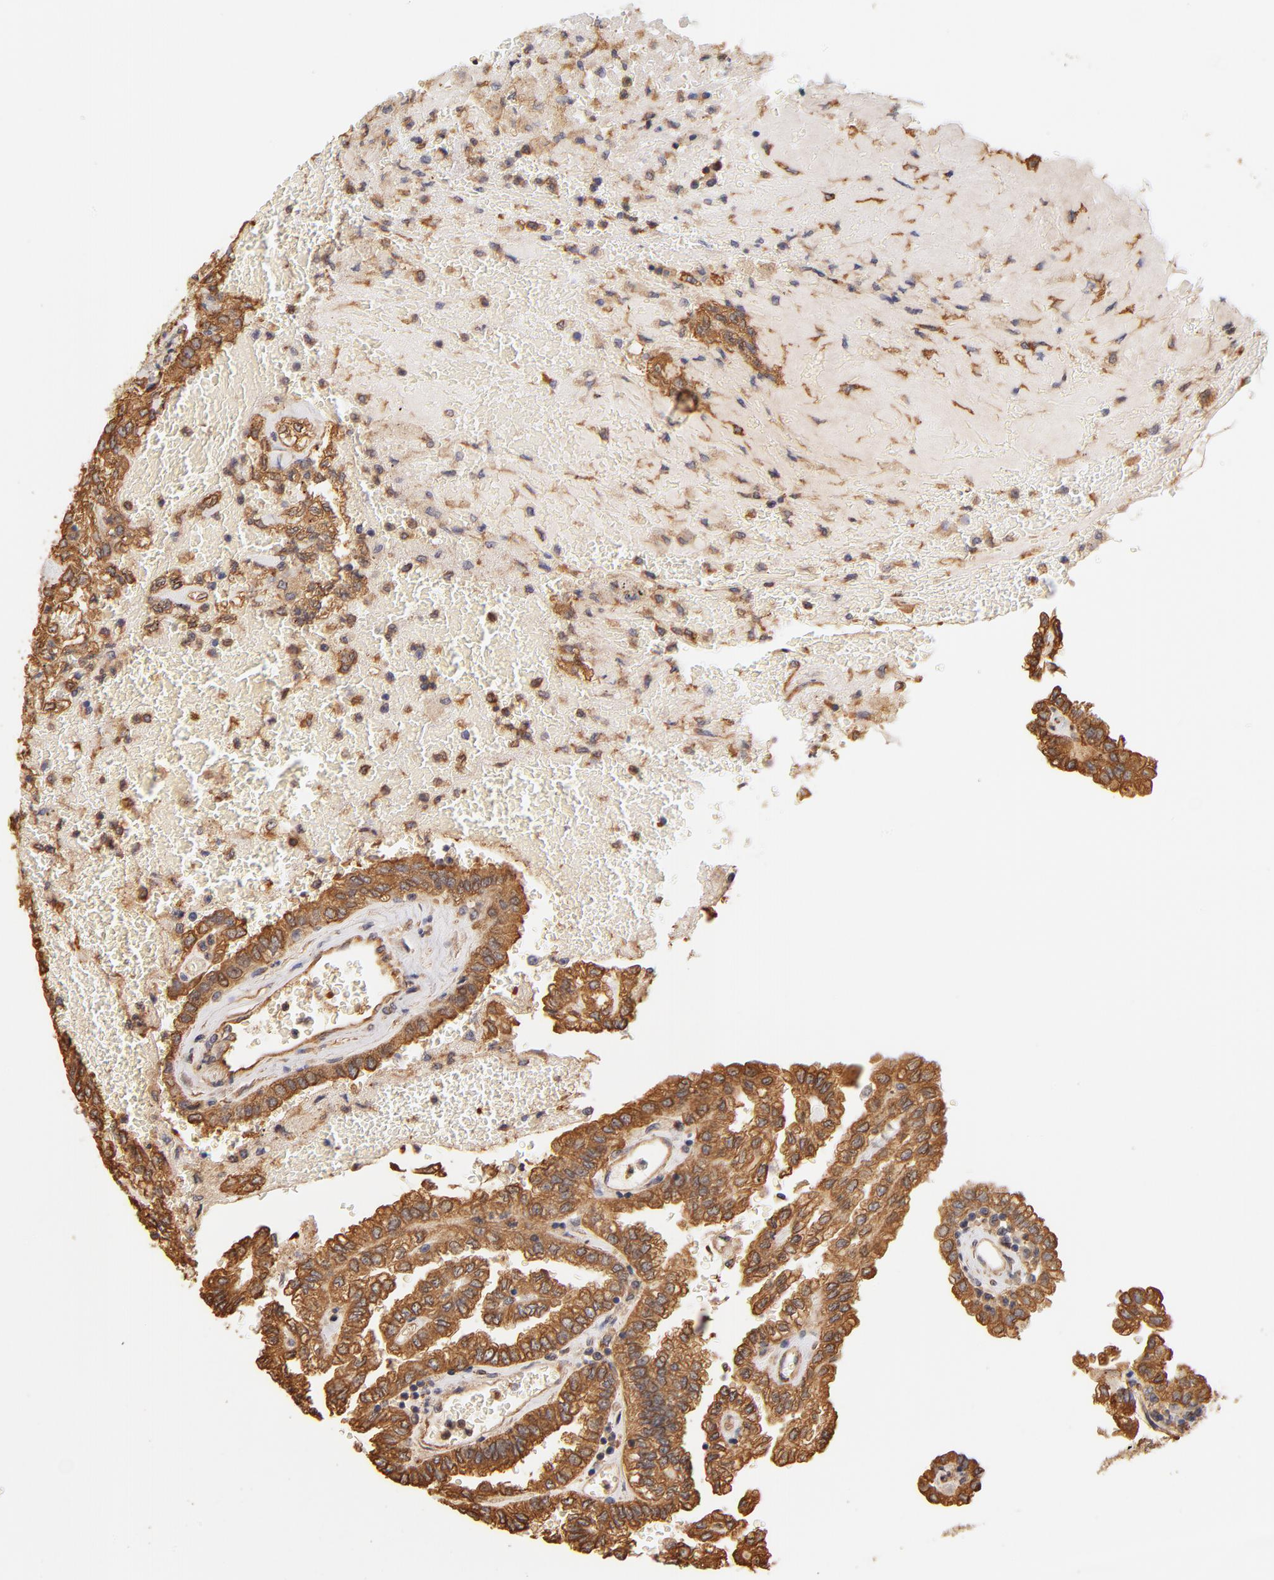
{"staining": {"intensity": "moderate", "quantity": ">75%", "location": "cytoplasmic/membranous"}, "tissue": "renal cancer", "cell_type": "Tumor cells", "image_type": "cancer", "snomed": [{"axis": "morphology", "description": "Inflammation, NOS"}, {"axis": "morphology", "description": "Adenocarcinoma, NOS"}, {"axis": "topography", "description": "Kidney"}], "caption": "Protein staining reveals moderate cytoplasmic/membranous expression in approximately >75% of tumor cells in renal cancer.", "gene": "FCMR", "patient": {"sex": "male", "age": 68}}